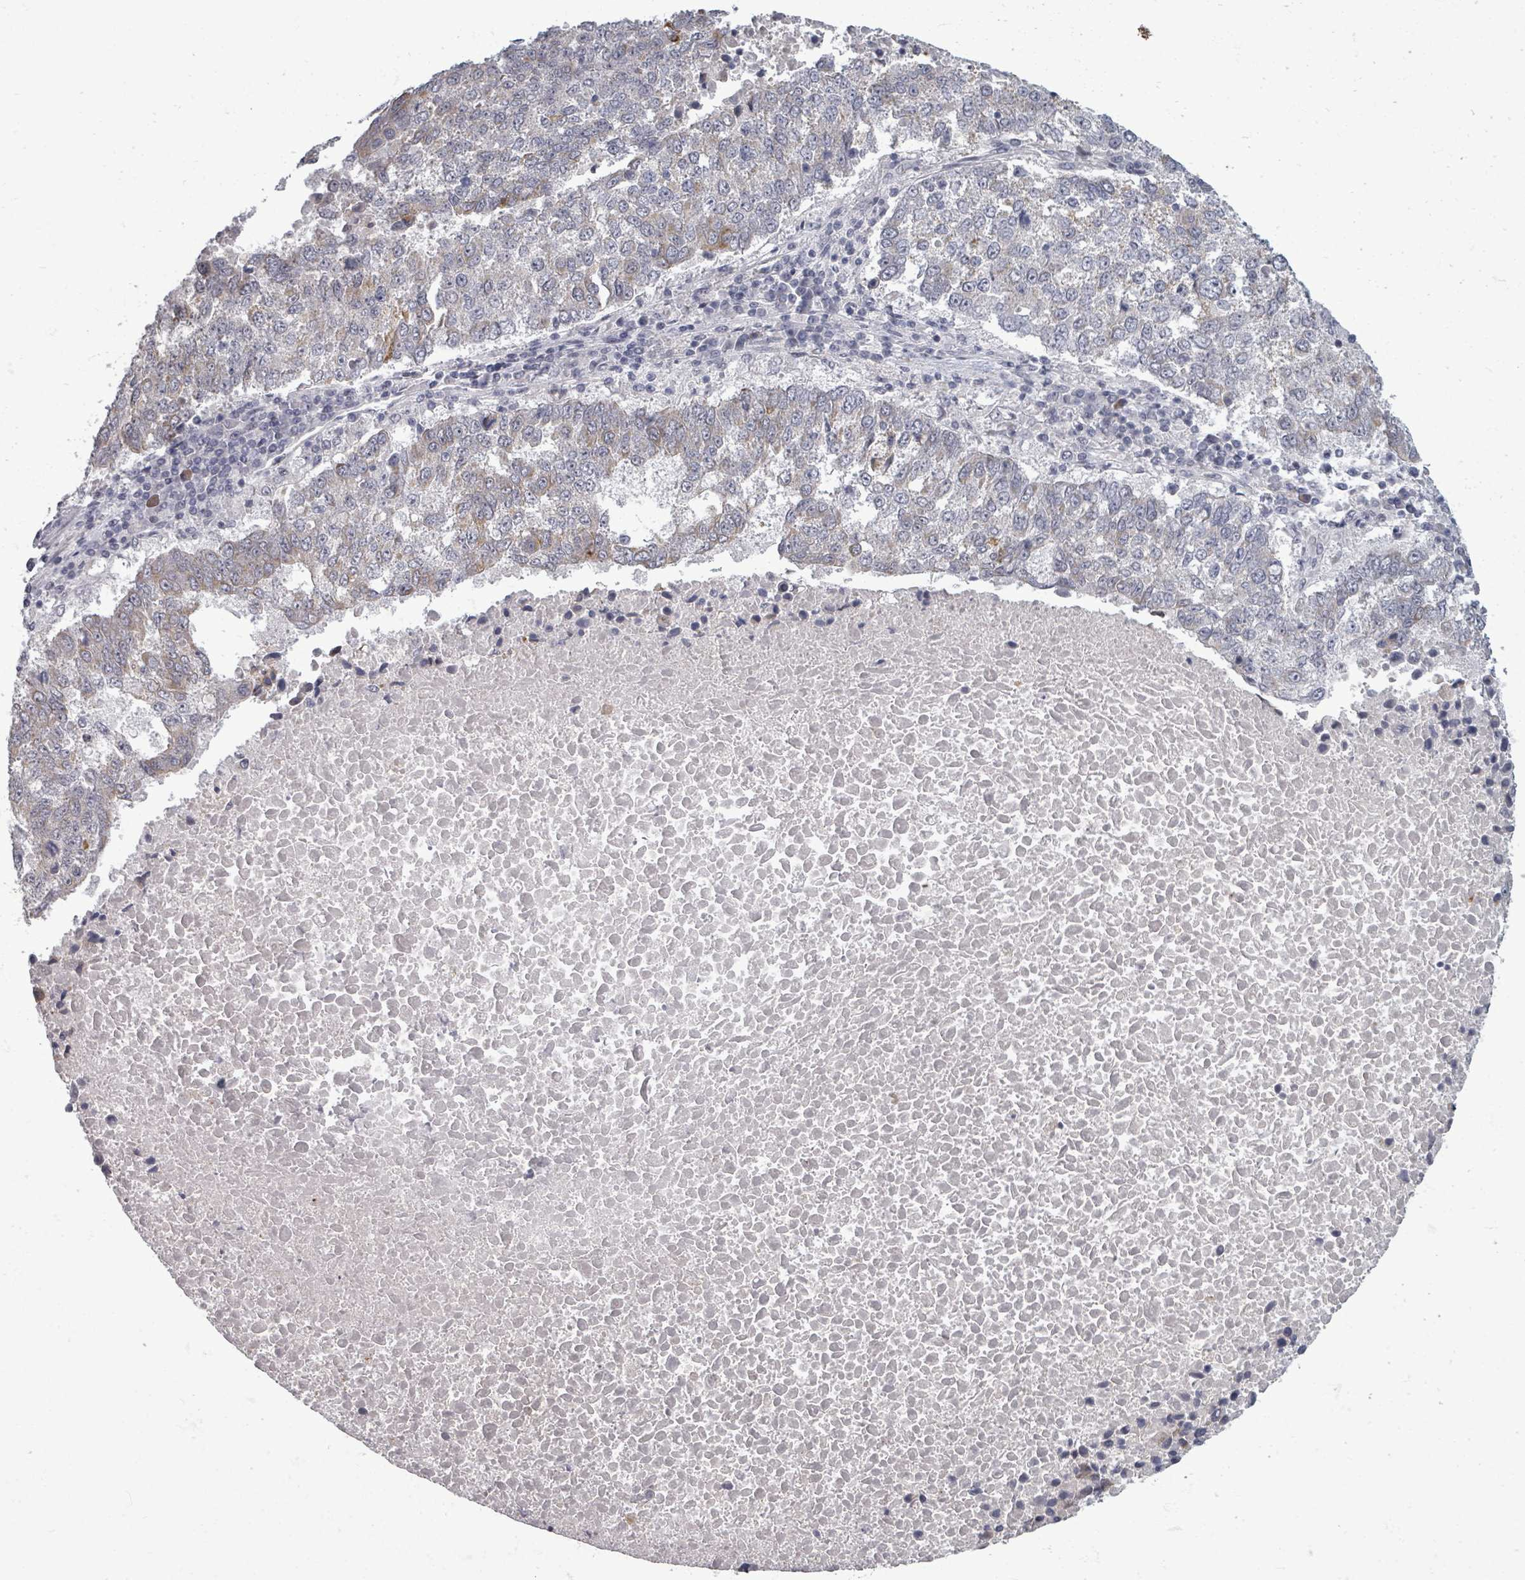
{"staining": {"intensity": "weak", "quantity": "<25%", "location": "cytoplasmic/membranous"}, "tissue": "lung cancer", "cell_type": "Tumor cells", "image_type": "cancer", "snomed": [{"axis": "morphology", "description": "Squamous cell carcinoma, NOS"}, {"axis": "topography", "description": "Lung"}], "caption": "The image shows no significant expression in tumor cells of squamous cell carcinoma (lung). Brightfield microscopy of immunohistochemistry stained with DAB (3,3'-diaminobenzidine) (brown) and hematoxylin (blue), captured at high magnification.", "gene": "PTPN20", "patient": {"sex": "male", "age": 73}}